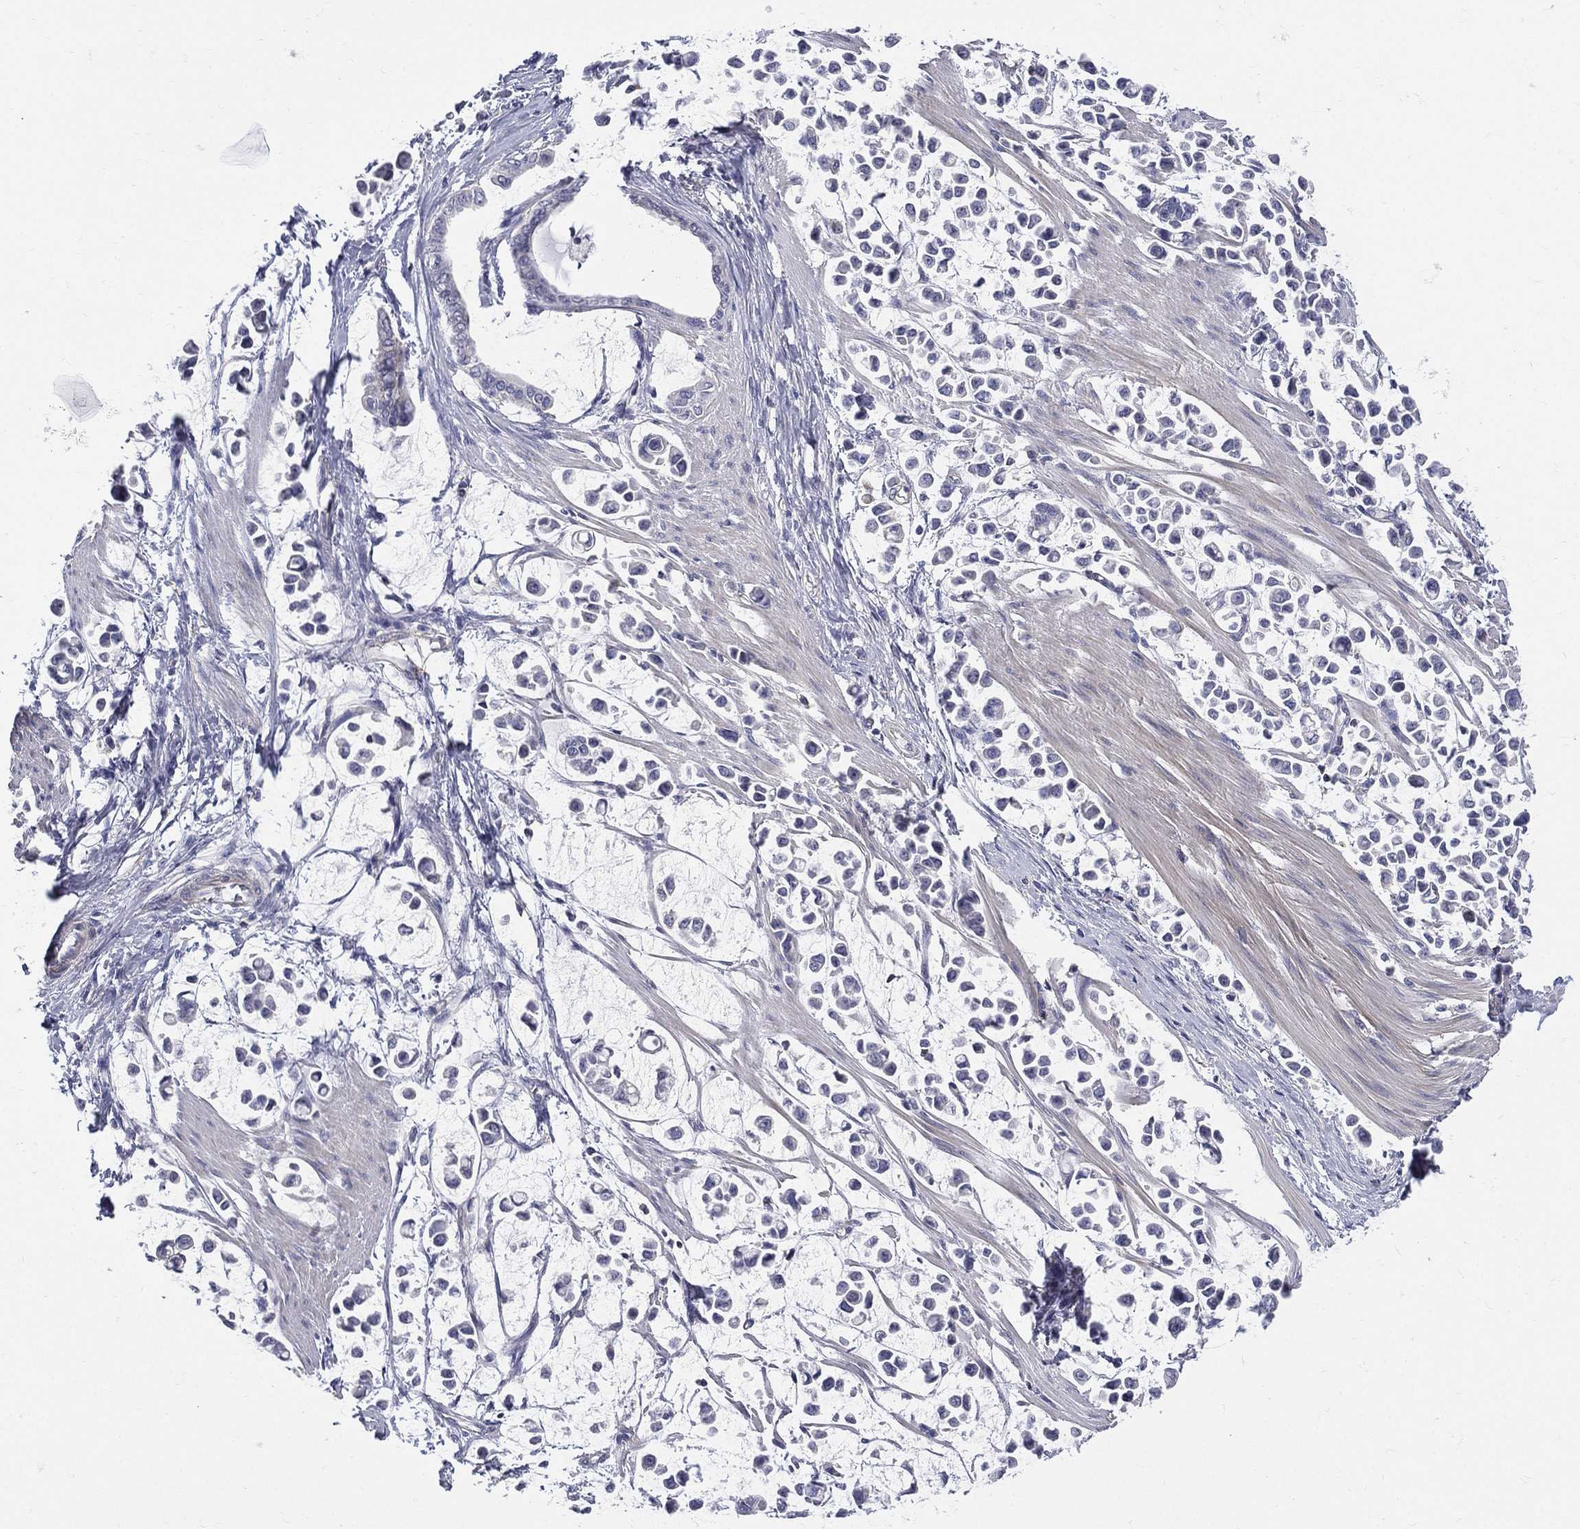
{"staining": {"intensity": "negative", "quantity": "none", "location": "none"}, "tissue": "stomach cancer", "cell_type": "Tumor cells", "image_type": "cancer", "snomed": [{"axis": "morphology", "description": "Adenocarcinoma, NOS"}, {"axis": "topography", "description": "Stomach"}], "caption": "A photomicrograph of human stomach cancer (adenocarcinoma) is negative for staining in tumor cells. (Stains: DAB (3,3'-diaminobenzidine) immunohistochemistry with hematoxylin counter stain, Microscopy: brightfield microscopy at high magnification).", "gene": "ETNPPL", "patient": {"sex": "male", "age": 82}}